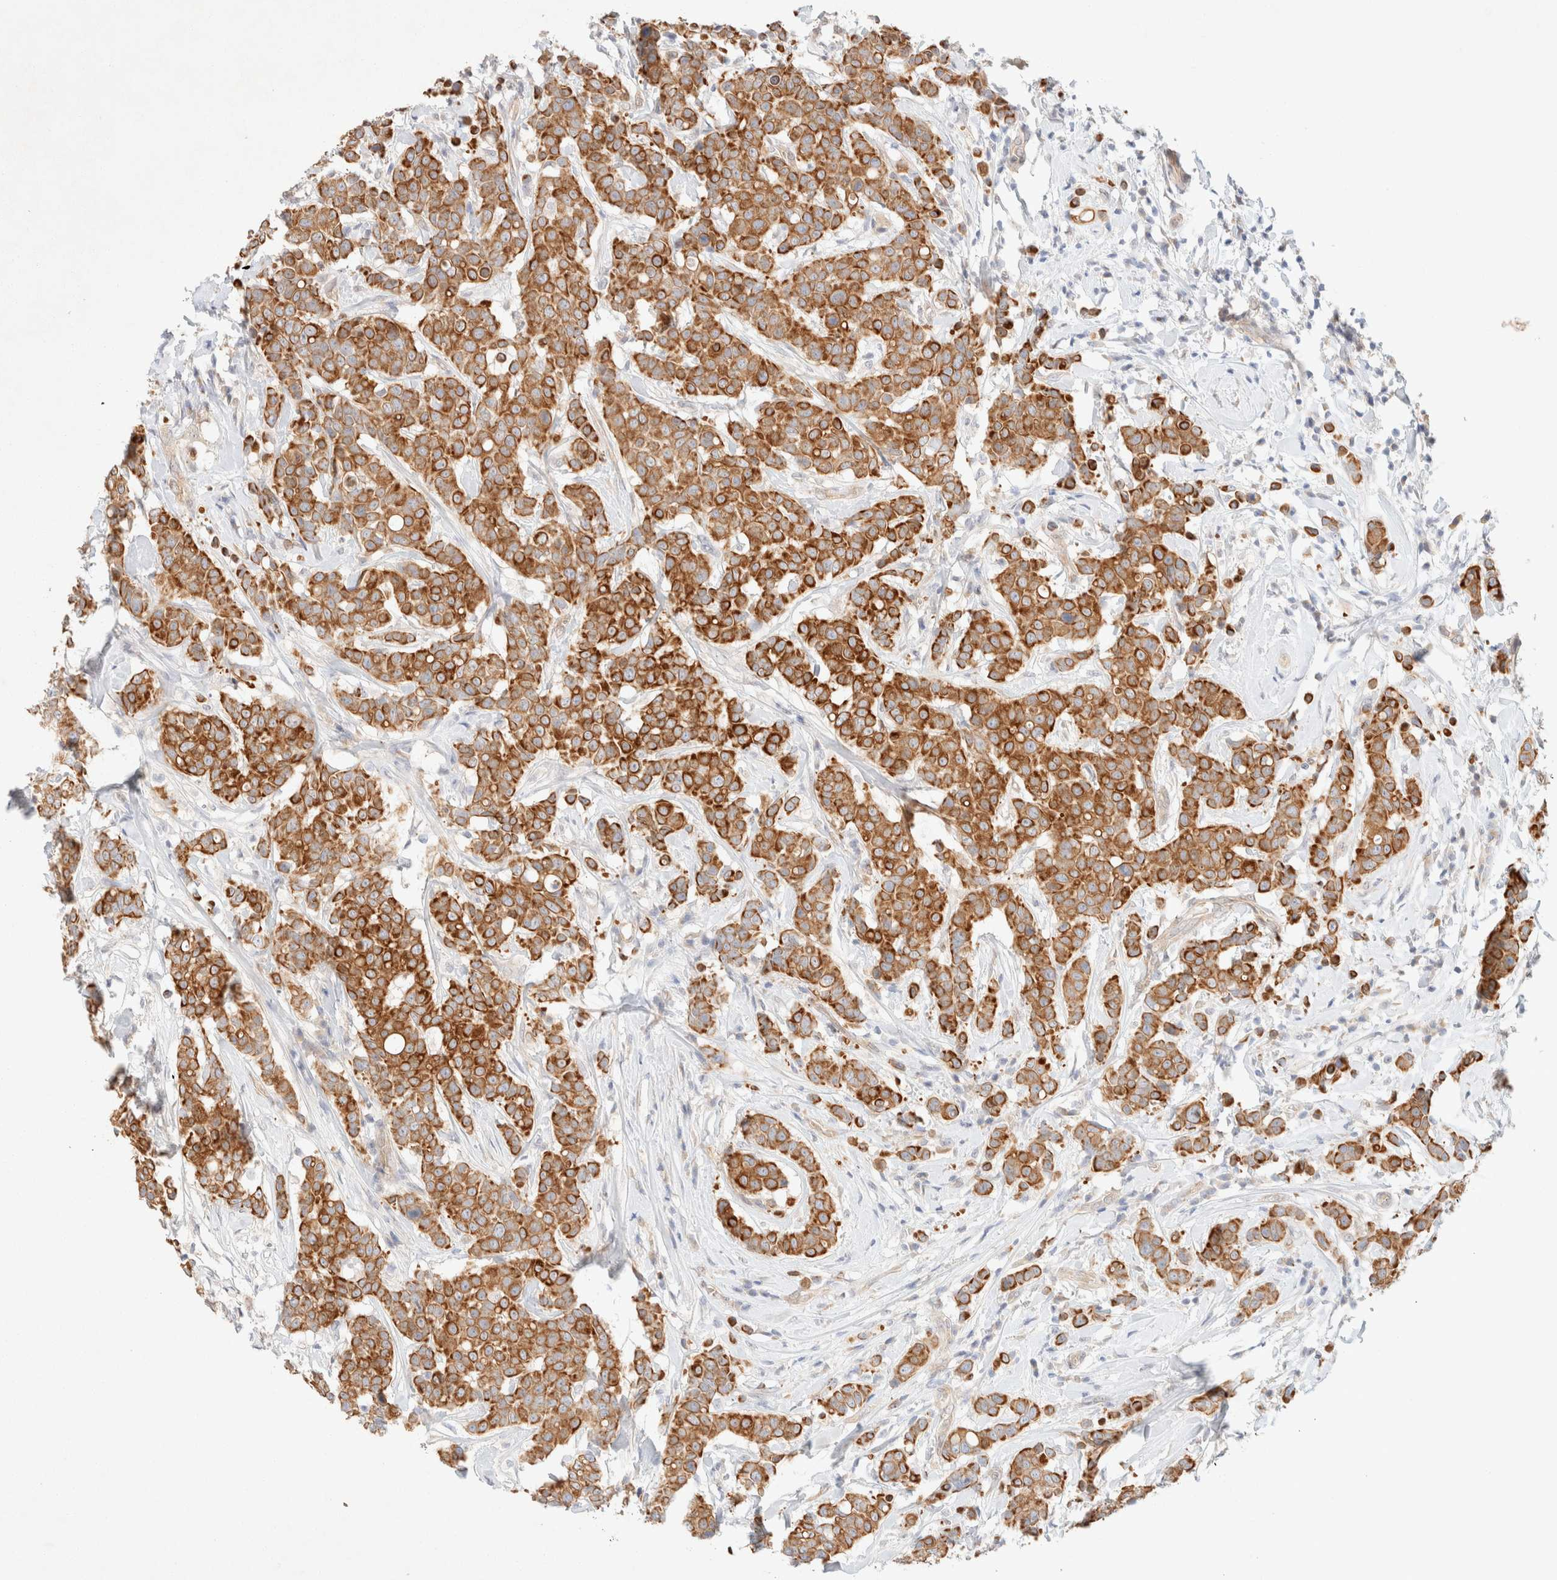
{"staining": {"intensity": "strong", "quantity": ">75%", "location": "cytoplasmic/membranous"}, "tissue": "breast cancer", "cell_type": "Tumor cells", "image_type": "cancer", "snomed": [{"axis": "morphology", "description": "Duct carcinoma"}, {"axis": "topography", "description": "Breast"}], "caption": "Immunohistochemistry (DAB) staining of breast infiltrating ductal carcinoma displays strong cytoplasmic/membranous protein positivity in about >75% of tumor cells. The protein is stained brown, and the nuclei are stained in blue (DAB (3,3'-diaminobenzidine) IHC with brightfield microscopy, high magnification).", "gene": "CSNK1E", "patient": {"sex": "female", "age": 27}}